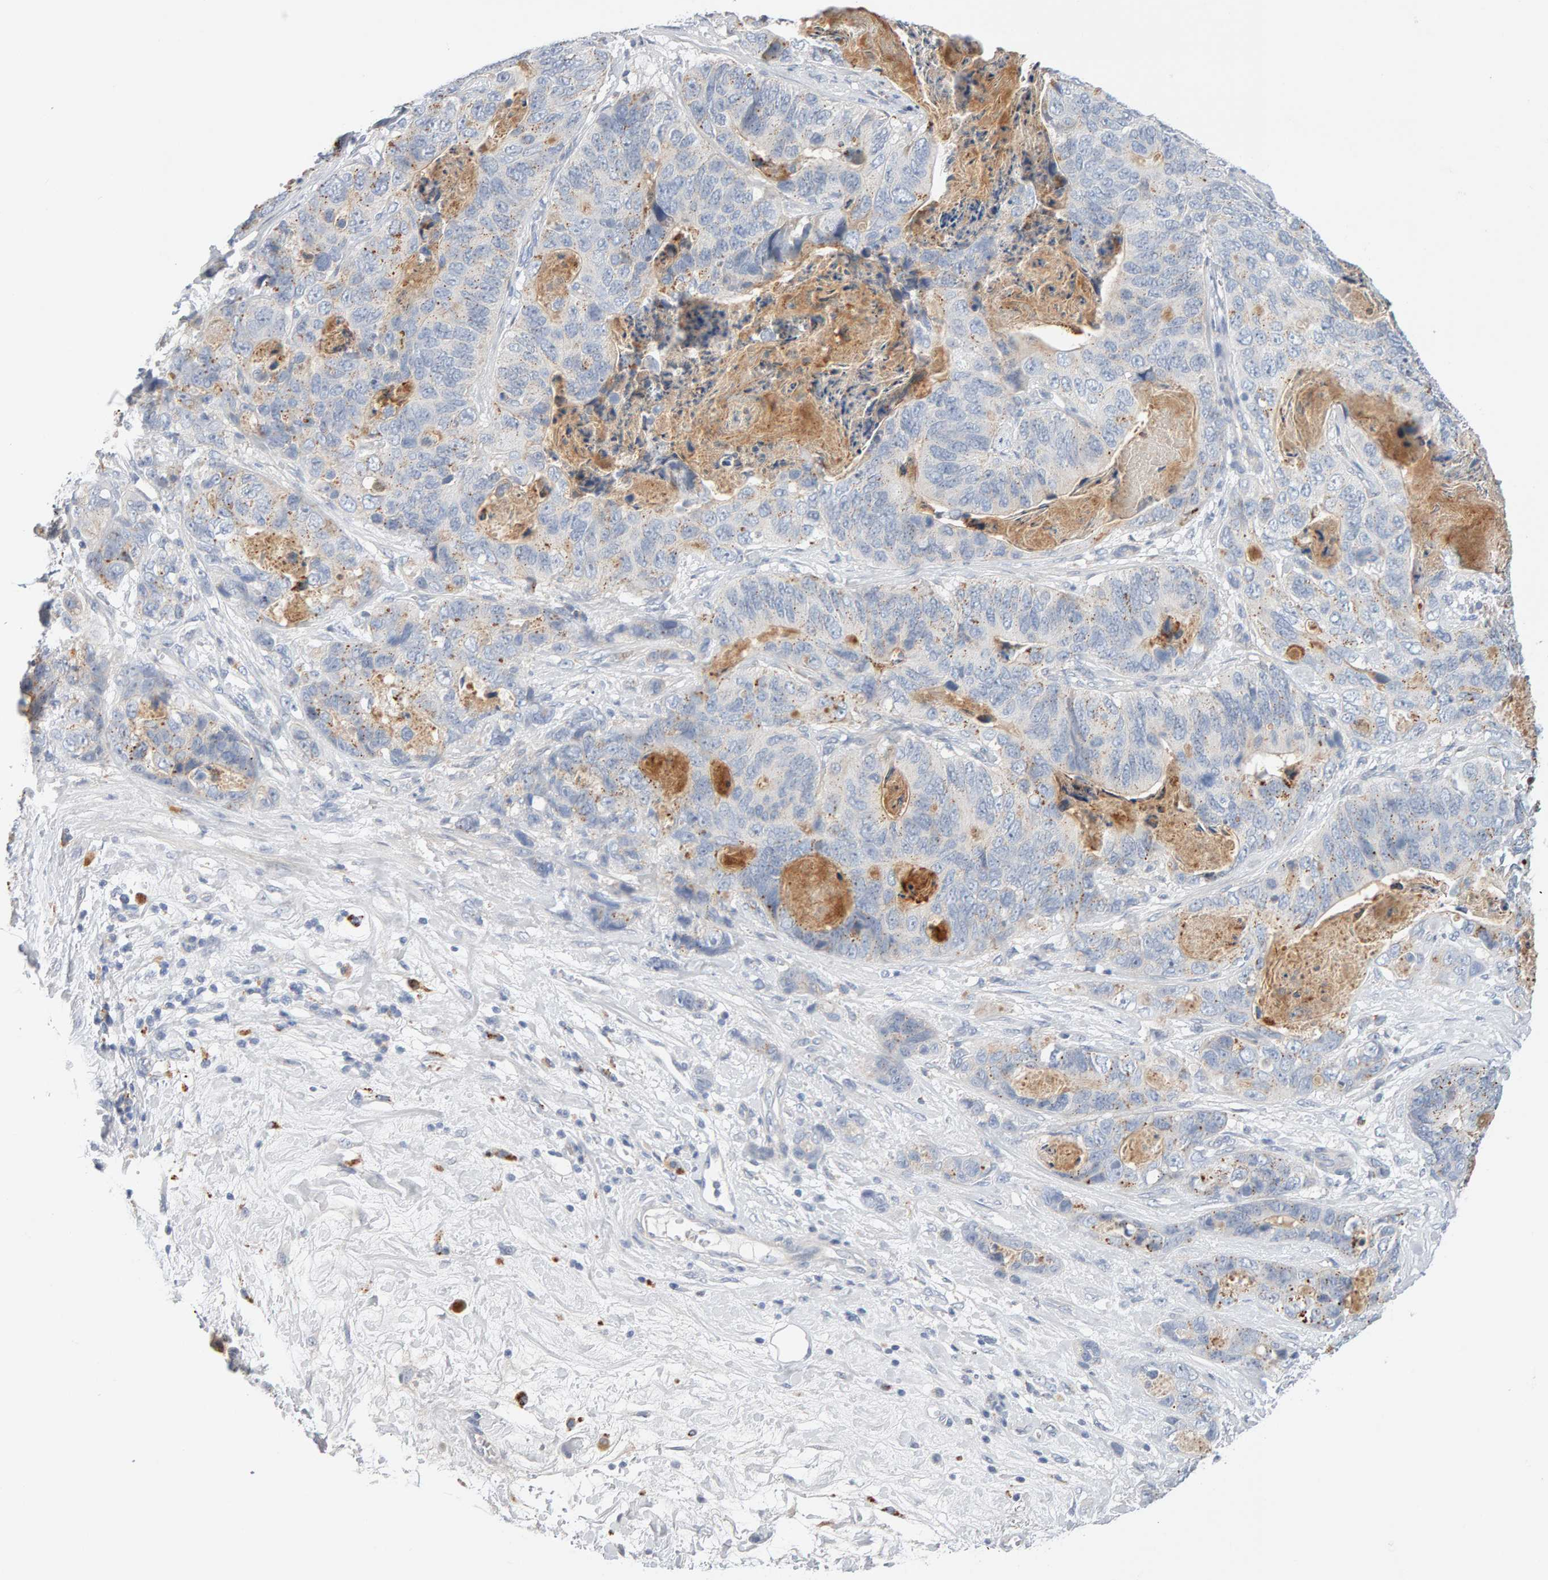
{"staining": {"intensity": "weak", "quantity": "<25%", "location": "cytoplasmic/membranous"}, "tissue": "stomach cancer", "cell_type": "Tumor cells", "image_type": "cancer", "snomed": [{"axis": "morphology", "description": "Normal tissue, NOS"}, {"axis": "morphology", "description": "Adenocarcinoma, NOS"}, {"axis": "topography", "description": "Stomach"}], "caption": "High magnification brightfield microscopy of stomach adenocarcinoma stained with DAB (3,3'-diaminobenzidine) (brown) and counterstained with hematoxylin (blue): tumor cells show no significant staining. (Stains: DAB immunohistochemistry (IHC) with hematoxylin counter stain, Microscopy: brightfield microscopy at high magnification).", "gene": "METRNL", "patient": {"sex": "female", "age": 89}}